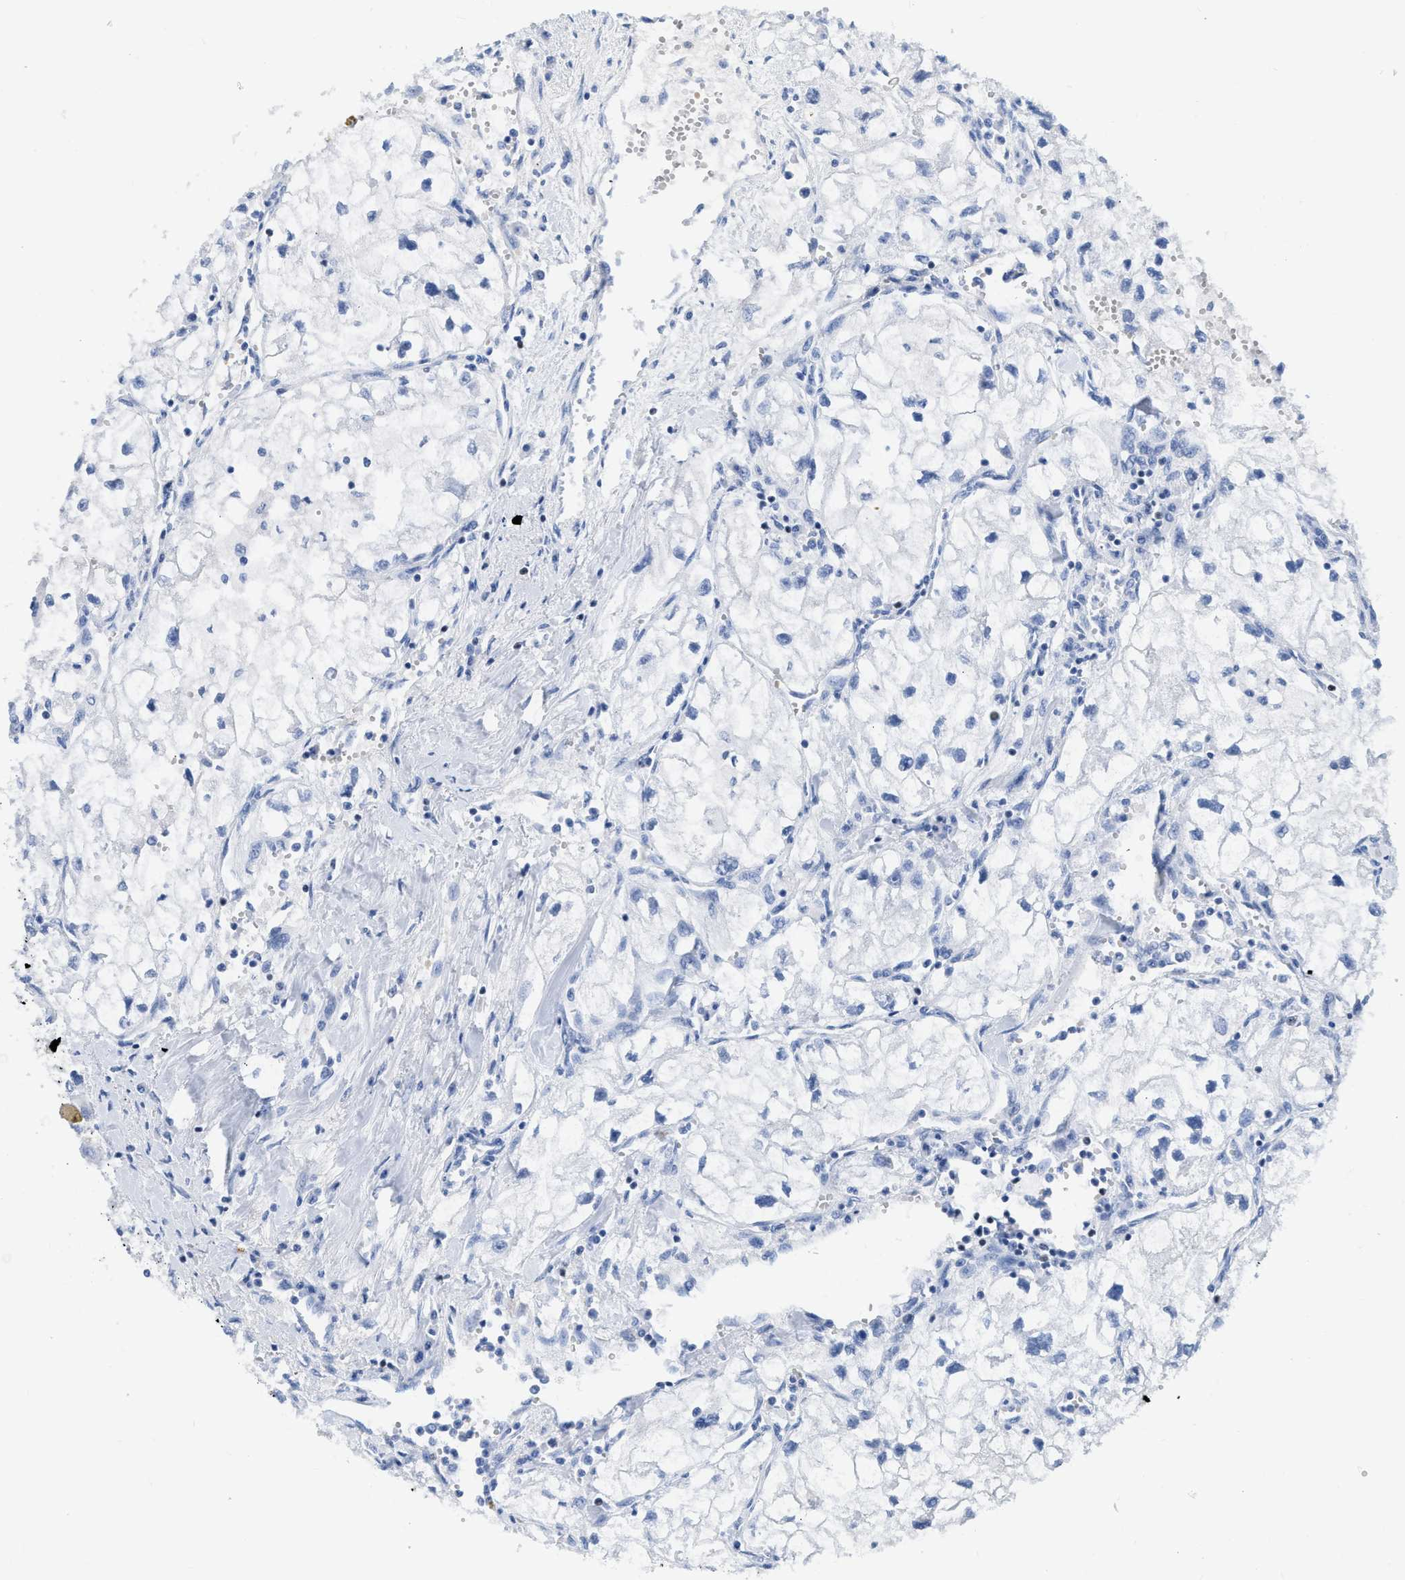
{"staining": {"intensity": "negative", "quantity": "none", "location": "none"}, "tissue": "renal cancer", "cell_type": "Tumor cells", "image_type": "cancer", "snomed": [{"axis": "morphology", "description": "Adenocarcinoma, NOS"}, {"axis": "topography", "description": "Kidney"}], "caption": "Histopathology image shows no significant protein staining in tumor cells of renal adenocarcinoma.", "gene": "TCF7", "patient": {"sex": "female", "age": 70}}